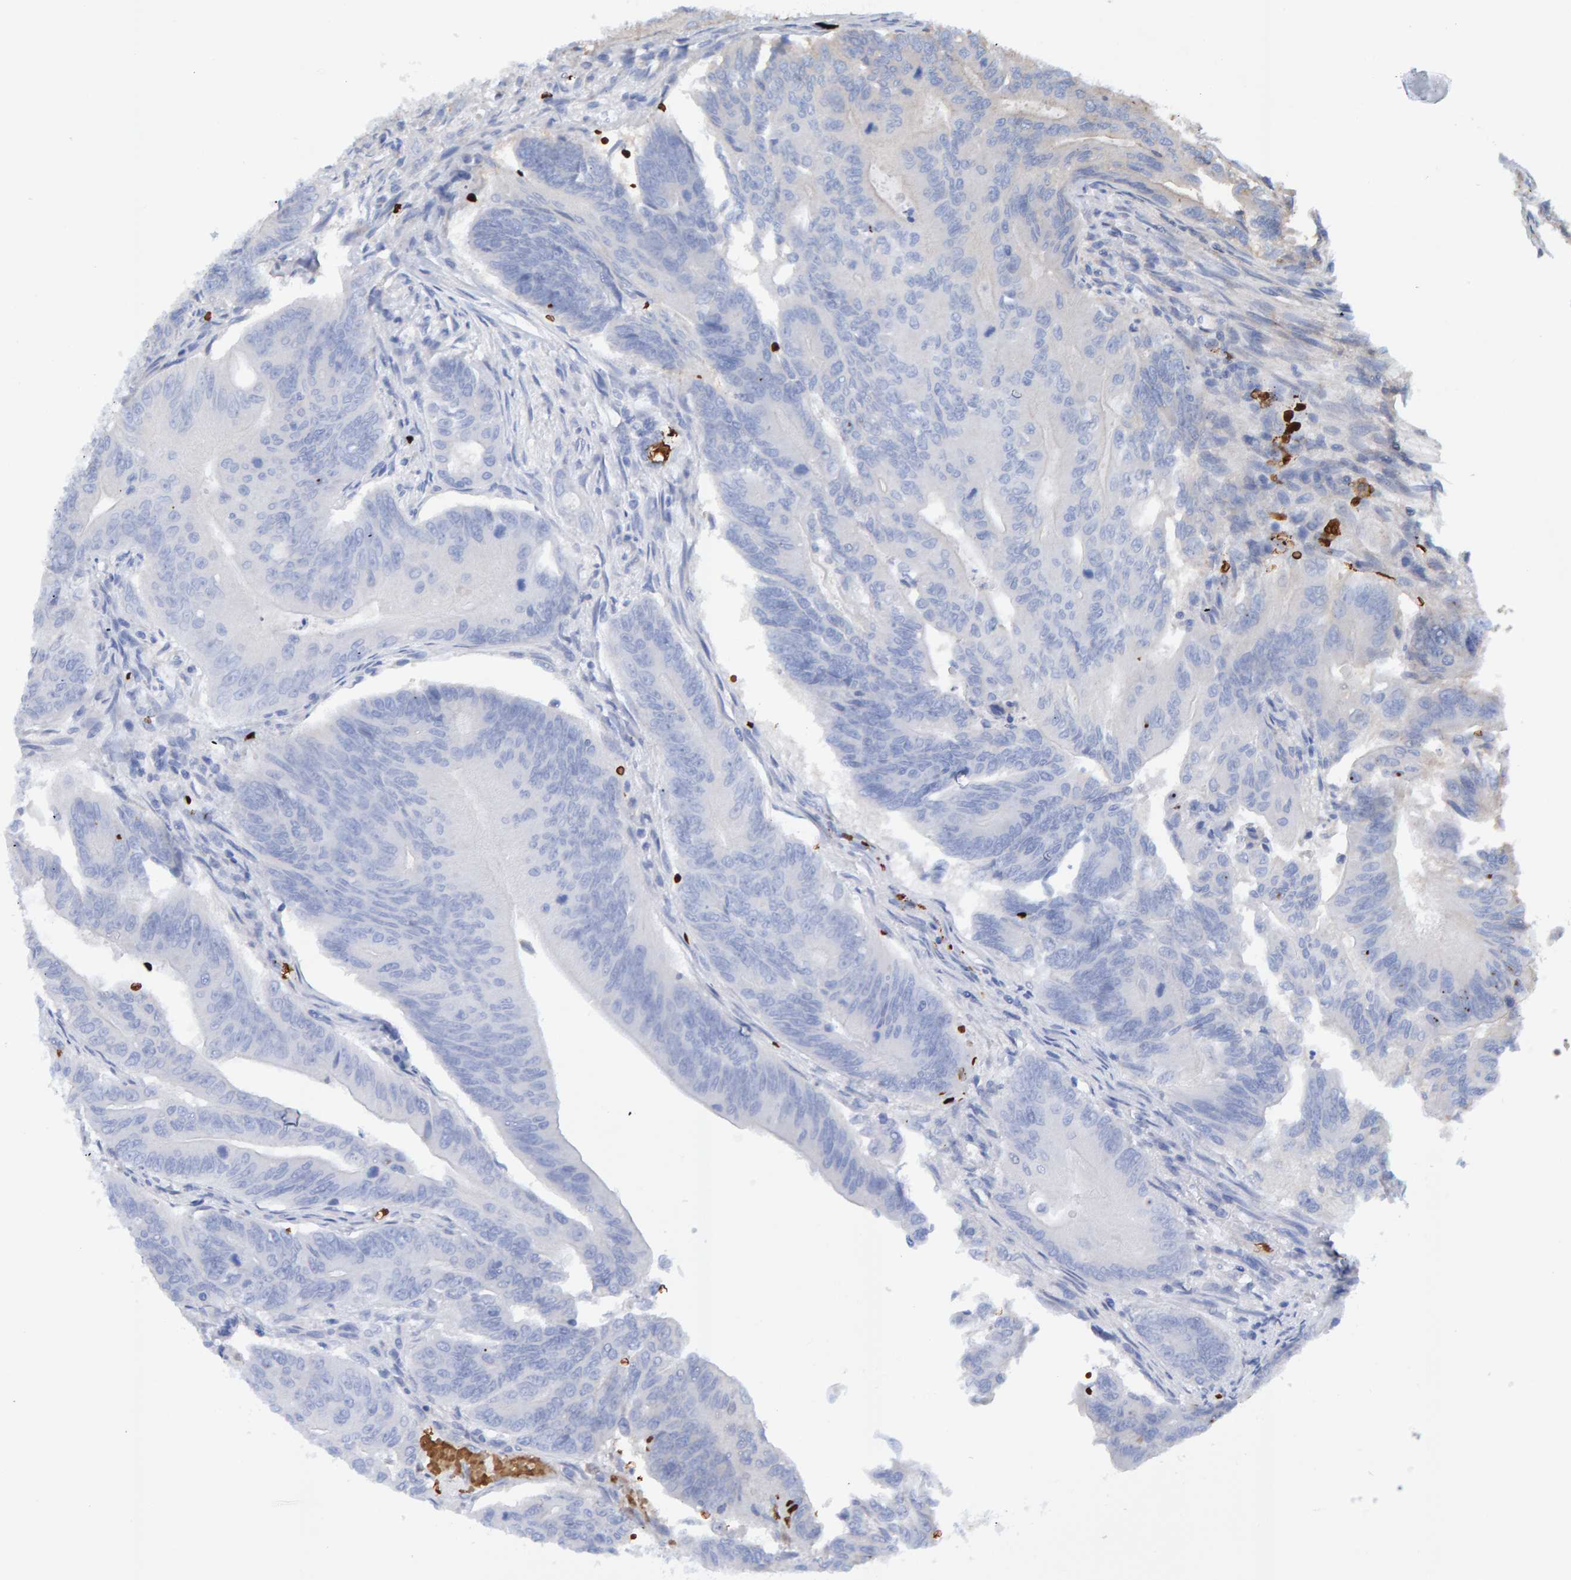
{"staining": {"intensity": "negative", "quantity": "none", "location": "none"}, "tissue": "colorectal cancer", "cell_type": "Tumor cells", "image_type": "cancer", "snomed": [{"axis": "morphology", "description": "Adenoma, NOS"}, {"axis": "morphology", "description": "Adenocarcinoma, NOS"}, {"axis": "topography", "description": "Colon"}], "caption": "Immunohistochemical staining of human colorectal cancer (adenocarcinoma) shows no significant positivity in tumor cells.", "gene": "VPS9D1", "patient": {"sex": "male", "age": 79}}